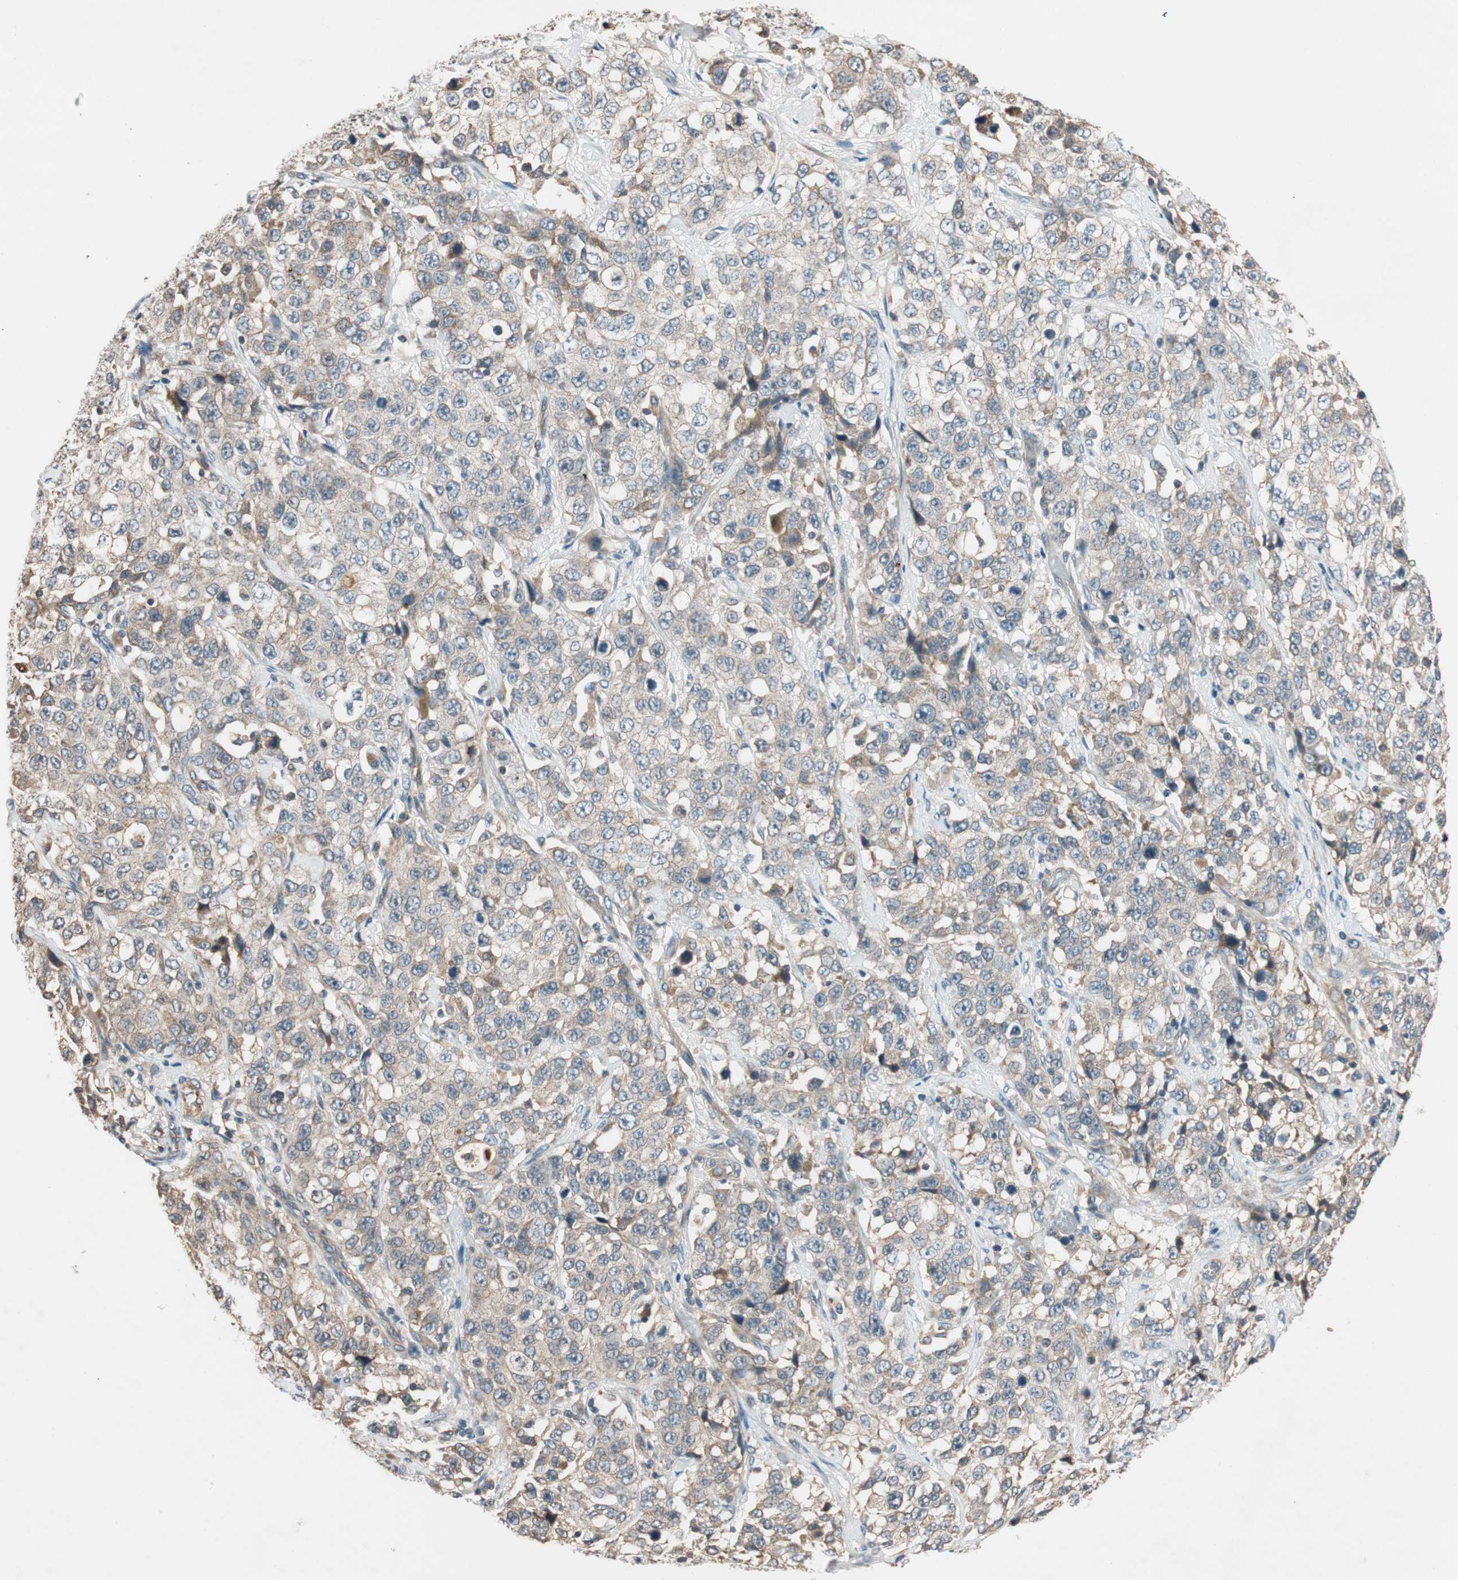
{"staining": {"intensity": "weak", "quantity": ">75%", "location": "cytoplasmic/membranous"}, "tissue": "stomach cancer", "cell_type": "Tumor cells", "image_type": "cancer", "snomed": [{"axis": "morphology", "description": "Normal tissue, NOS"}, {"axis": "morphology", "description": "Adenocarcinoma, NOS"}, {"axis": "topography", "description": "Stomach"}], "caption": "This histopathology image displays stomach cancer stained with immunohistochemistry to label a protein in brown. The cytoplasmic/membranous of tumor cells show weak positivity for the protein. Nuclei are counter-stained blue.", "gene": "GCLM", "patient": {"sex": "male", "age": 48}}